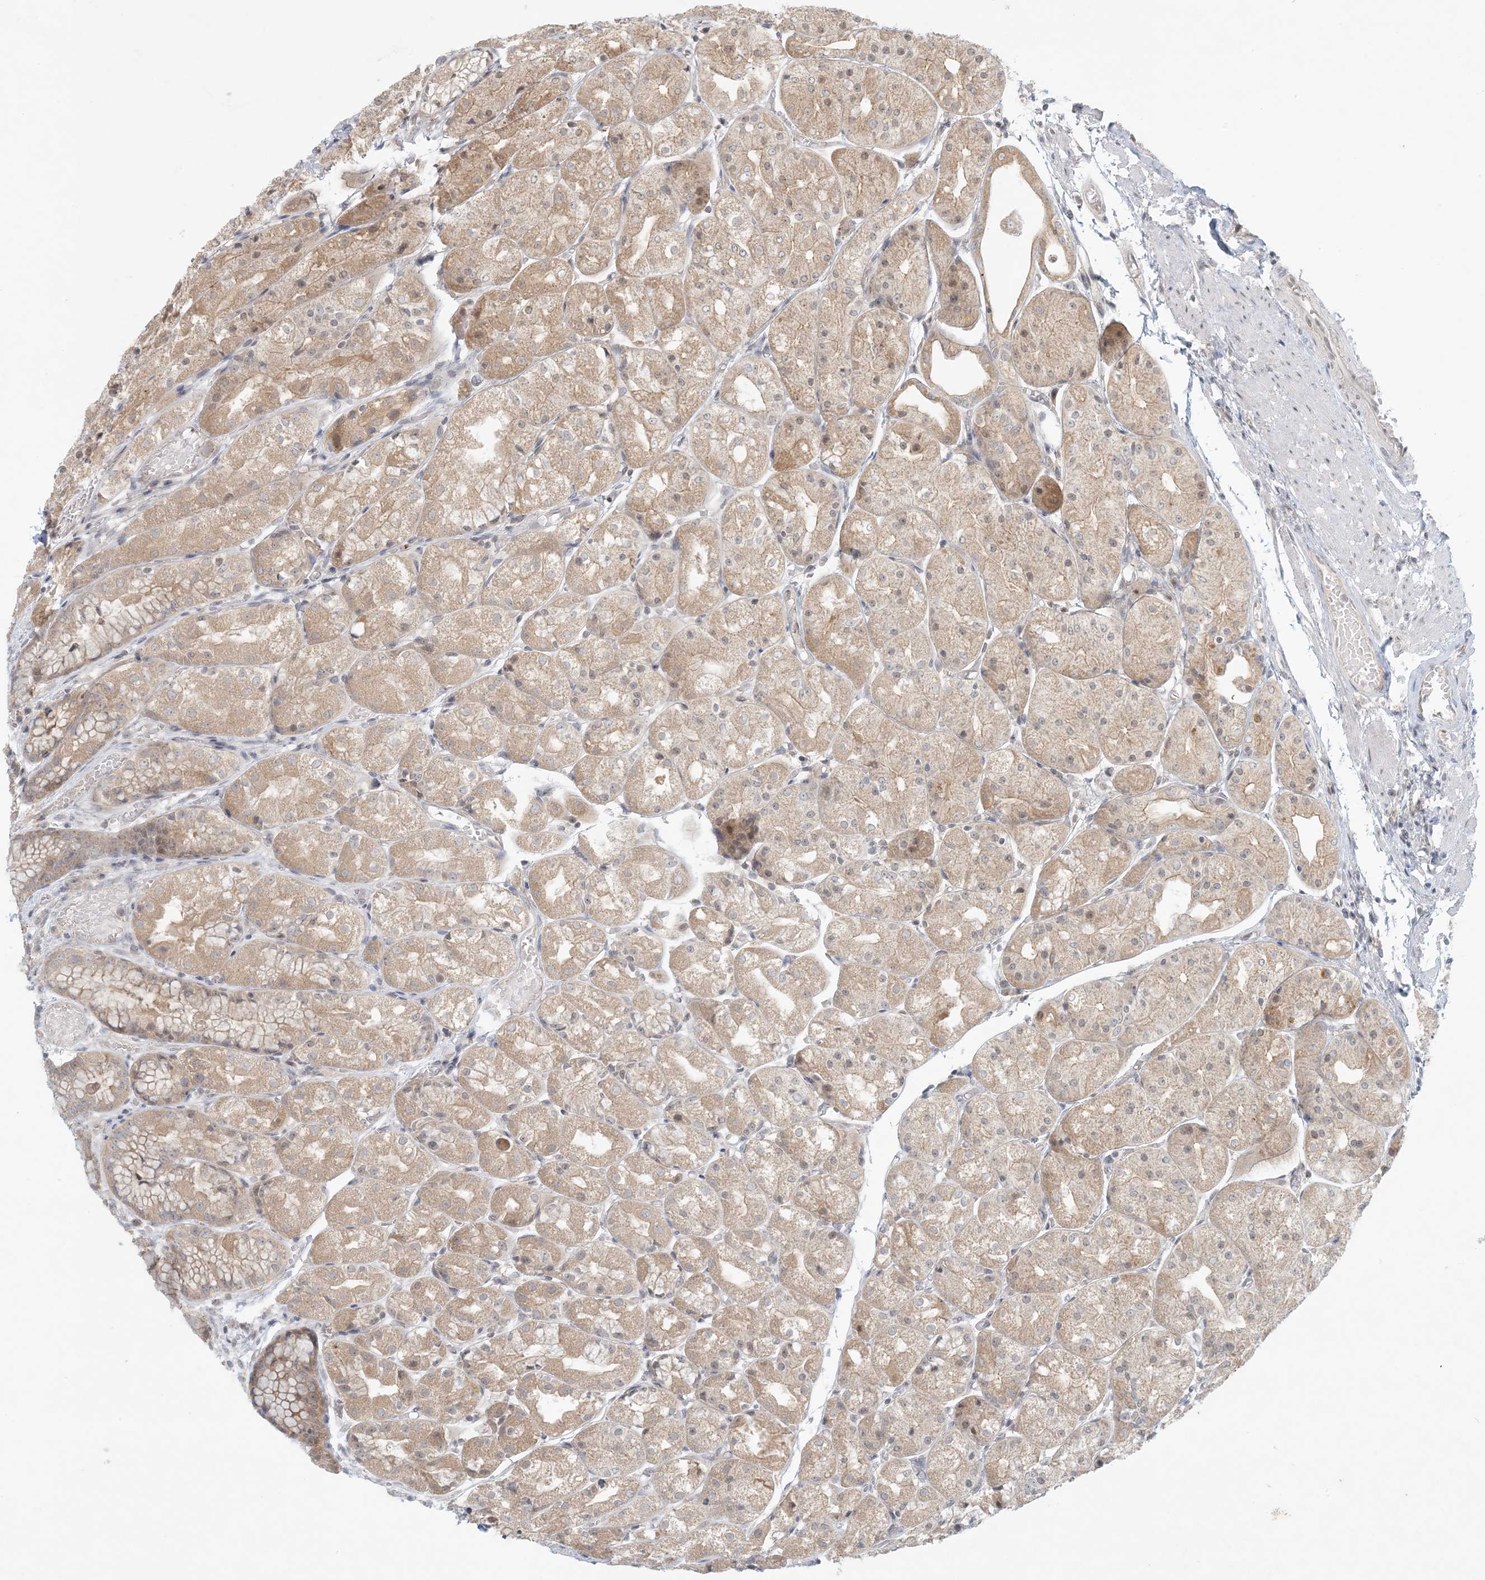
{"staining": {"intensity": "moderate", "quantity": ">75%", "location": "cytoplasmic/membranous"}, "tissue": "stomach", "cell_type": "Glandular cells", "image_type": "normal", "snomed": [{"axis": "morphology", "description": "Normal tissue, NOS"}, {"axis": "topography", "description": "Stomach, upper"}], "caption": "Brown immunohistochemical staining in unremarkable human stomach exhibits moderate cytoplasmic/membranous positivity in about >75% of glandular cells. (DAB IHC with brightfield microscopy, high magnification).", "gene": "OBI1", "patient": {"sex": "male", "age": 72}}